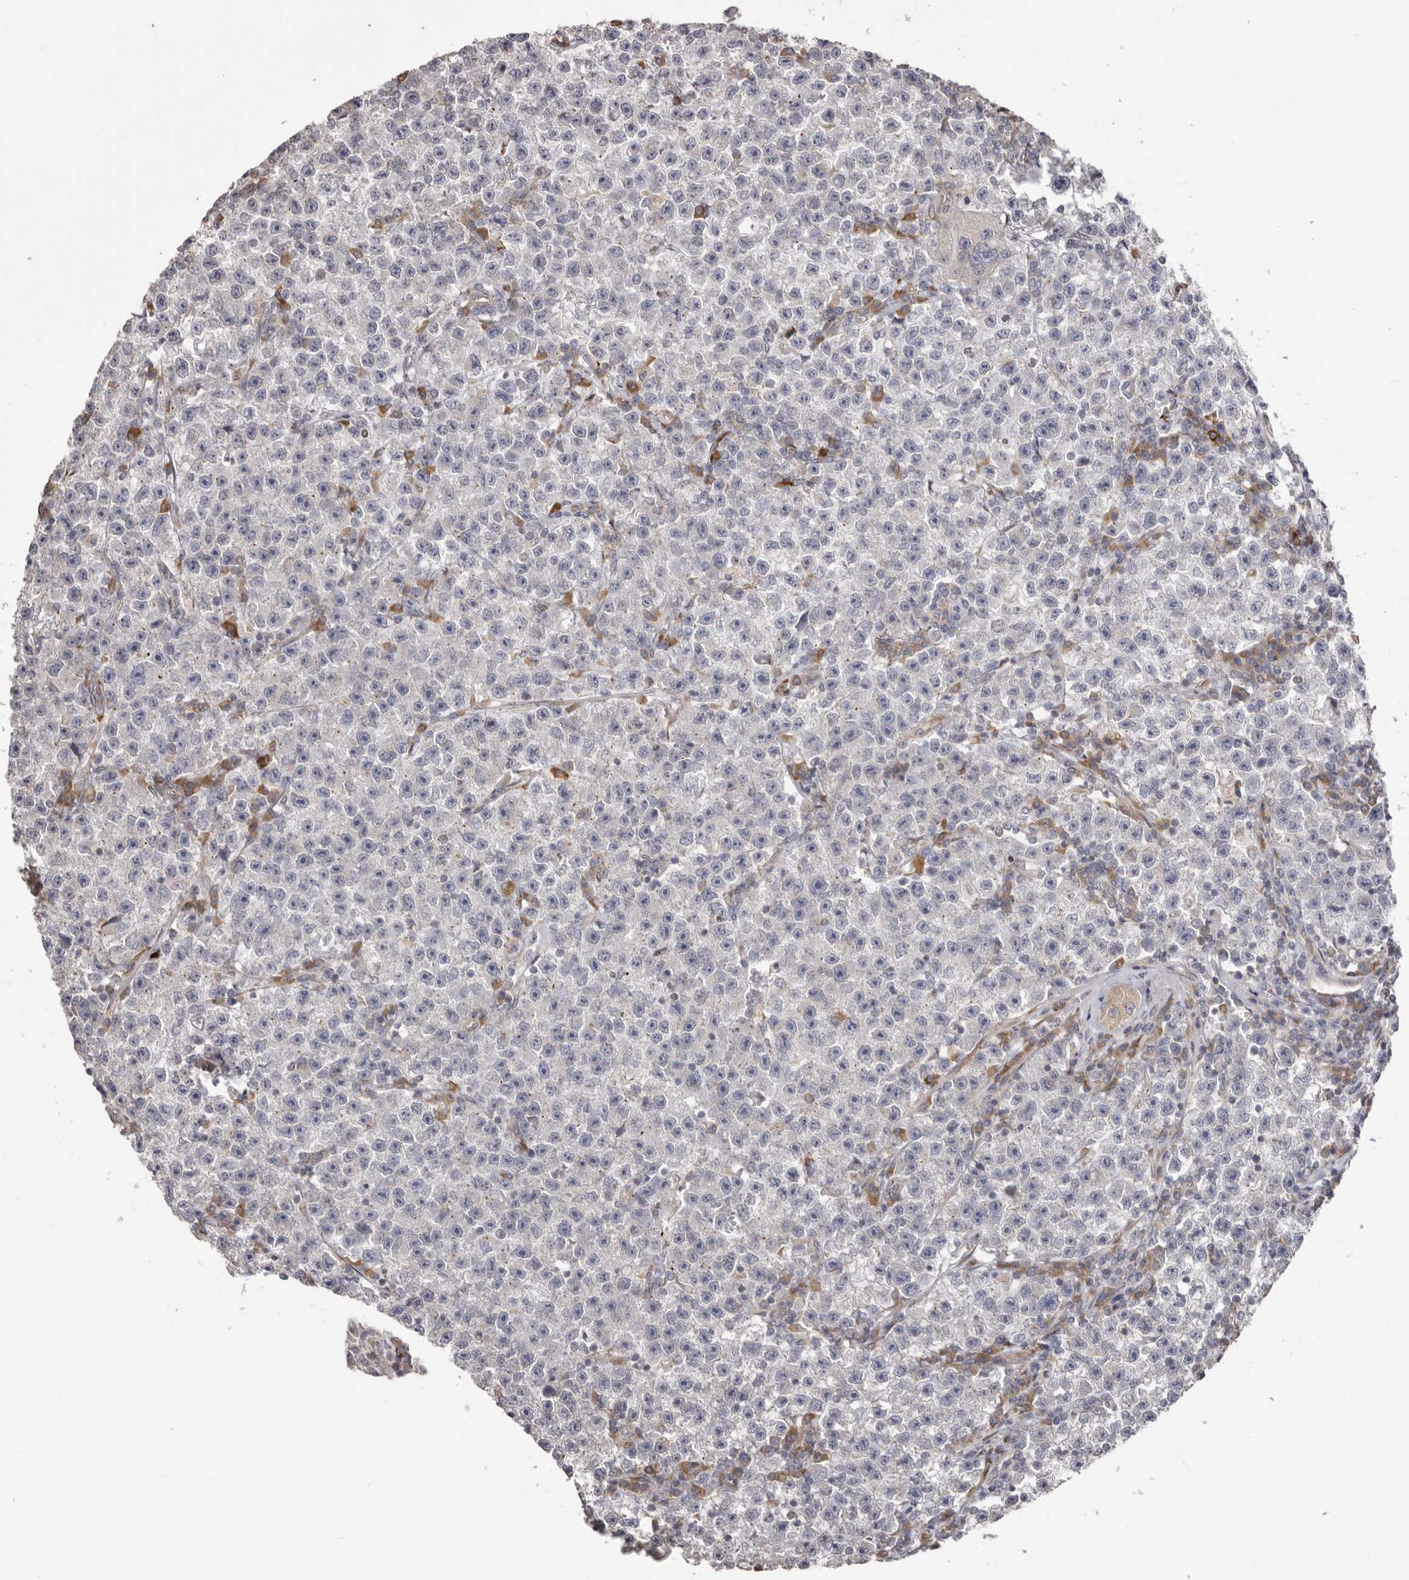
{"staining": {"intensity": "negative", "quantity": "none", "location": "none"}, "tissue": "testis cancer", "cell_type": "Tumor cells", "image_type": "cancer", "snomed": [{"axis": "morphology", "description": "Seminoma, NOS"}, {"axis": "topography", "description": "Testis"}], "caption": "High magnification brightfield microscopy of testis cancer (seminoma) stained with DAB (3,3'-diaminobenzidine) (brown) and counterstained with hematoxylin (blue): tumor cells show no significant staining.", "gene": "NUP43", "patient": {"sex": "male", "age": 22}}